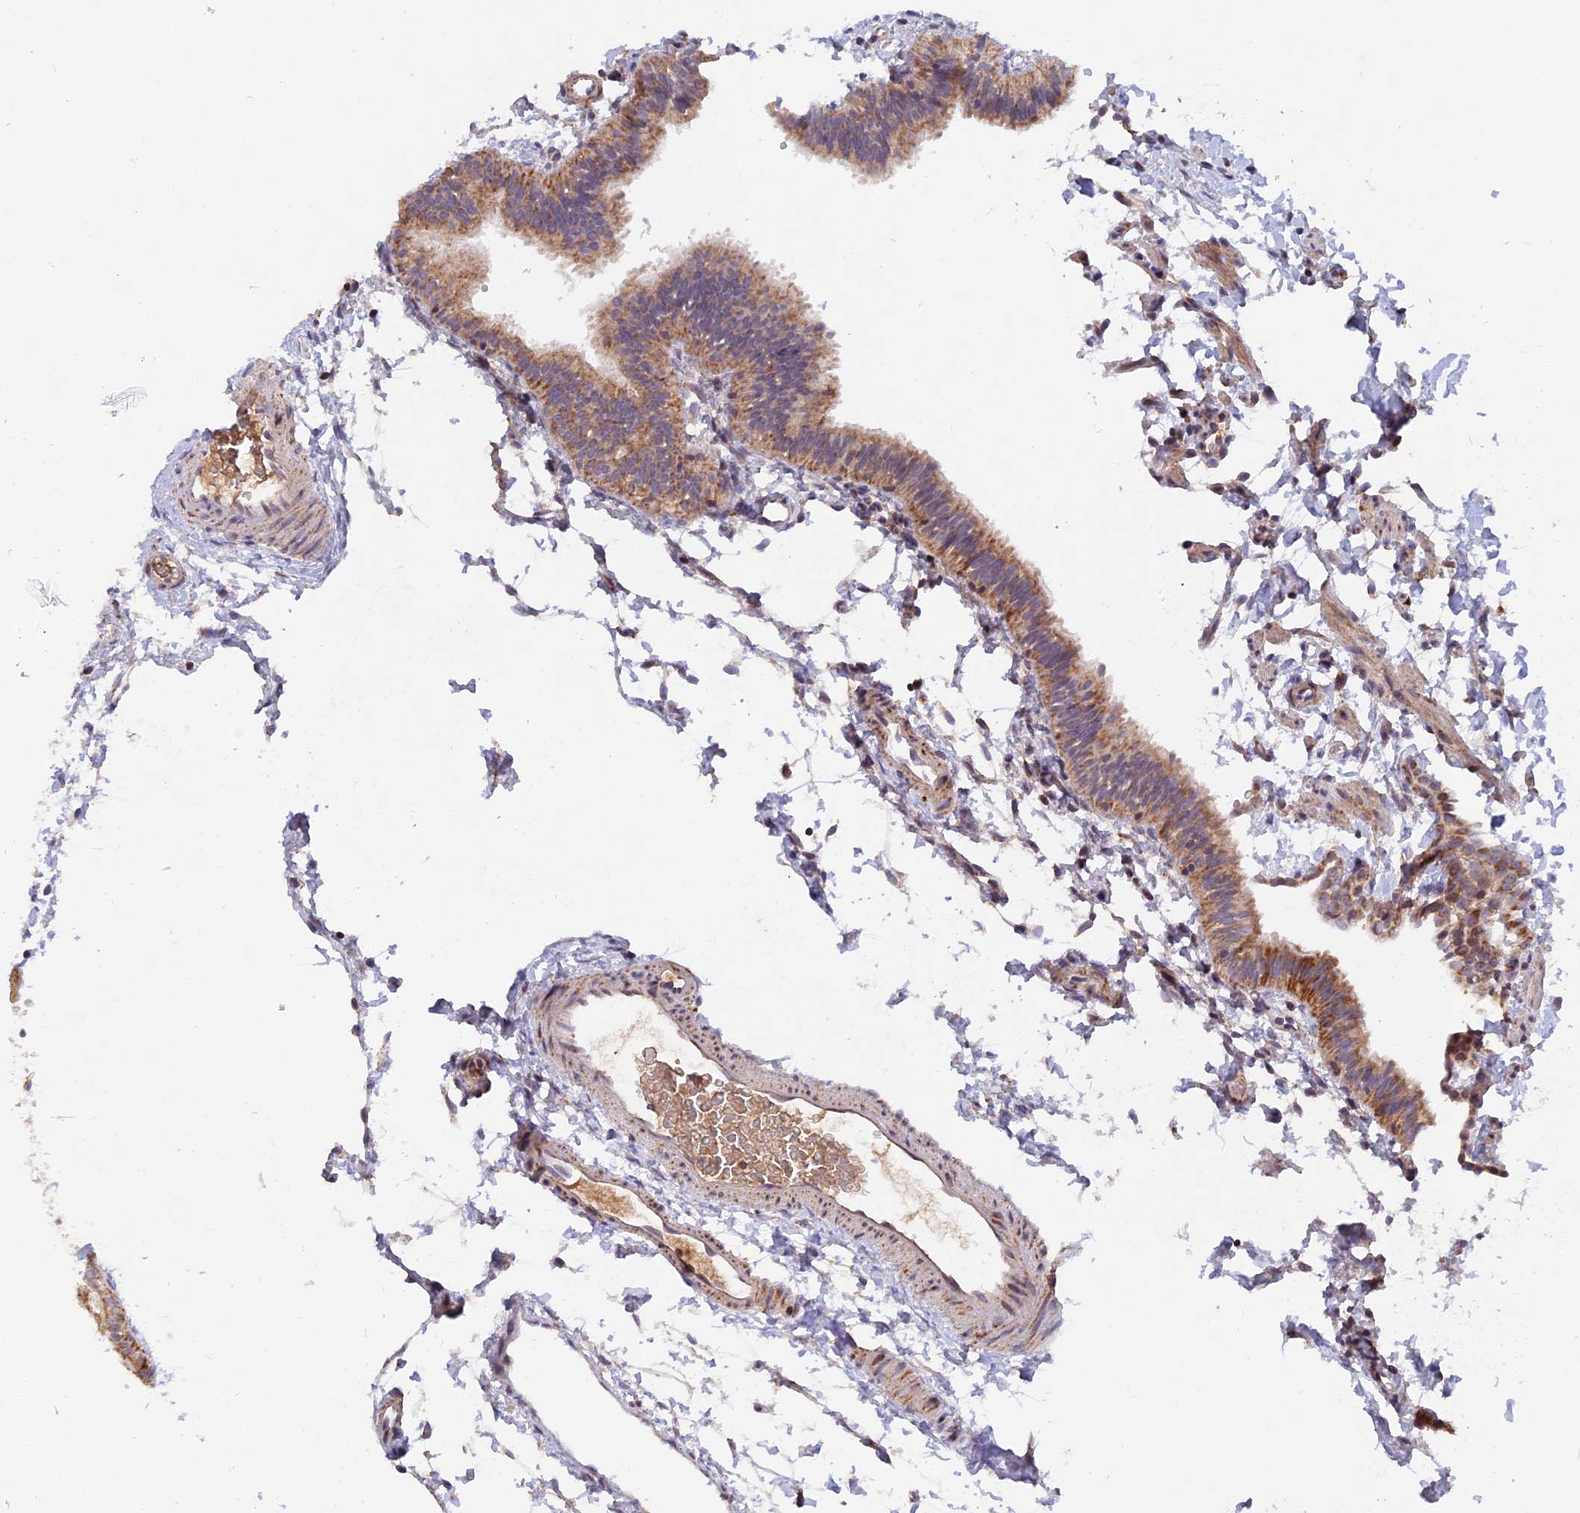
{"staining": {"intensity": "moderate", "quantity": ">75%", "location": "cytoplasmic/membranous"}, "tissue": "fallopian tube", "cell_type": "Glandular cells", "image_type": "normal", "snomed": [{"axis": "morphology", "description": "Normal tissue, NOS"}, {"axis": "topography", "description": "Fallopian tube"}], "caption": "IHC of benign fallopian tube demonstrates medium levels of moderate cytoplasmic/membranous staining in about >75% of glandular cells. (DAB (3,3'-diaminobenzidine) IHC, brown staining for protein, blue staining for nuclei).", "gene": "MPV17L", "patient": {"sex": "female", "age": 35}}